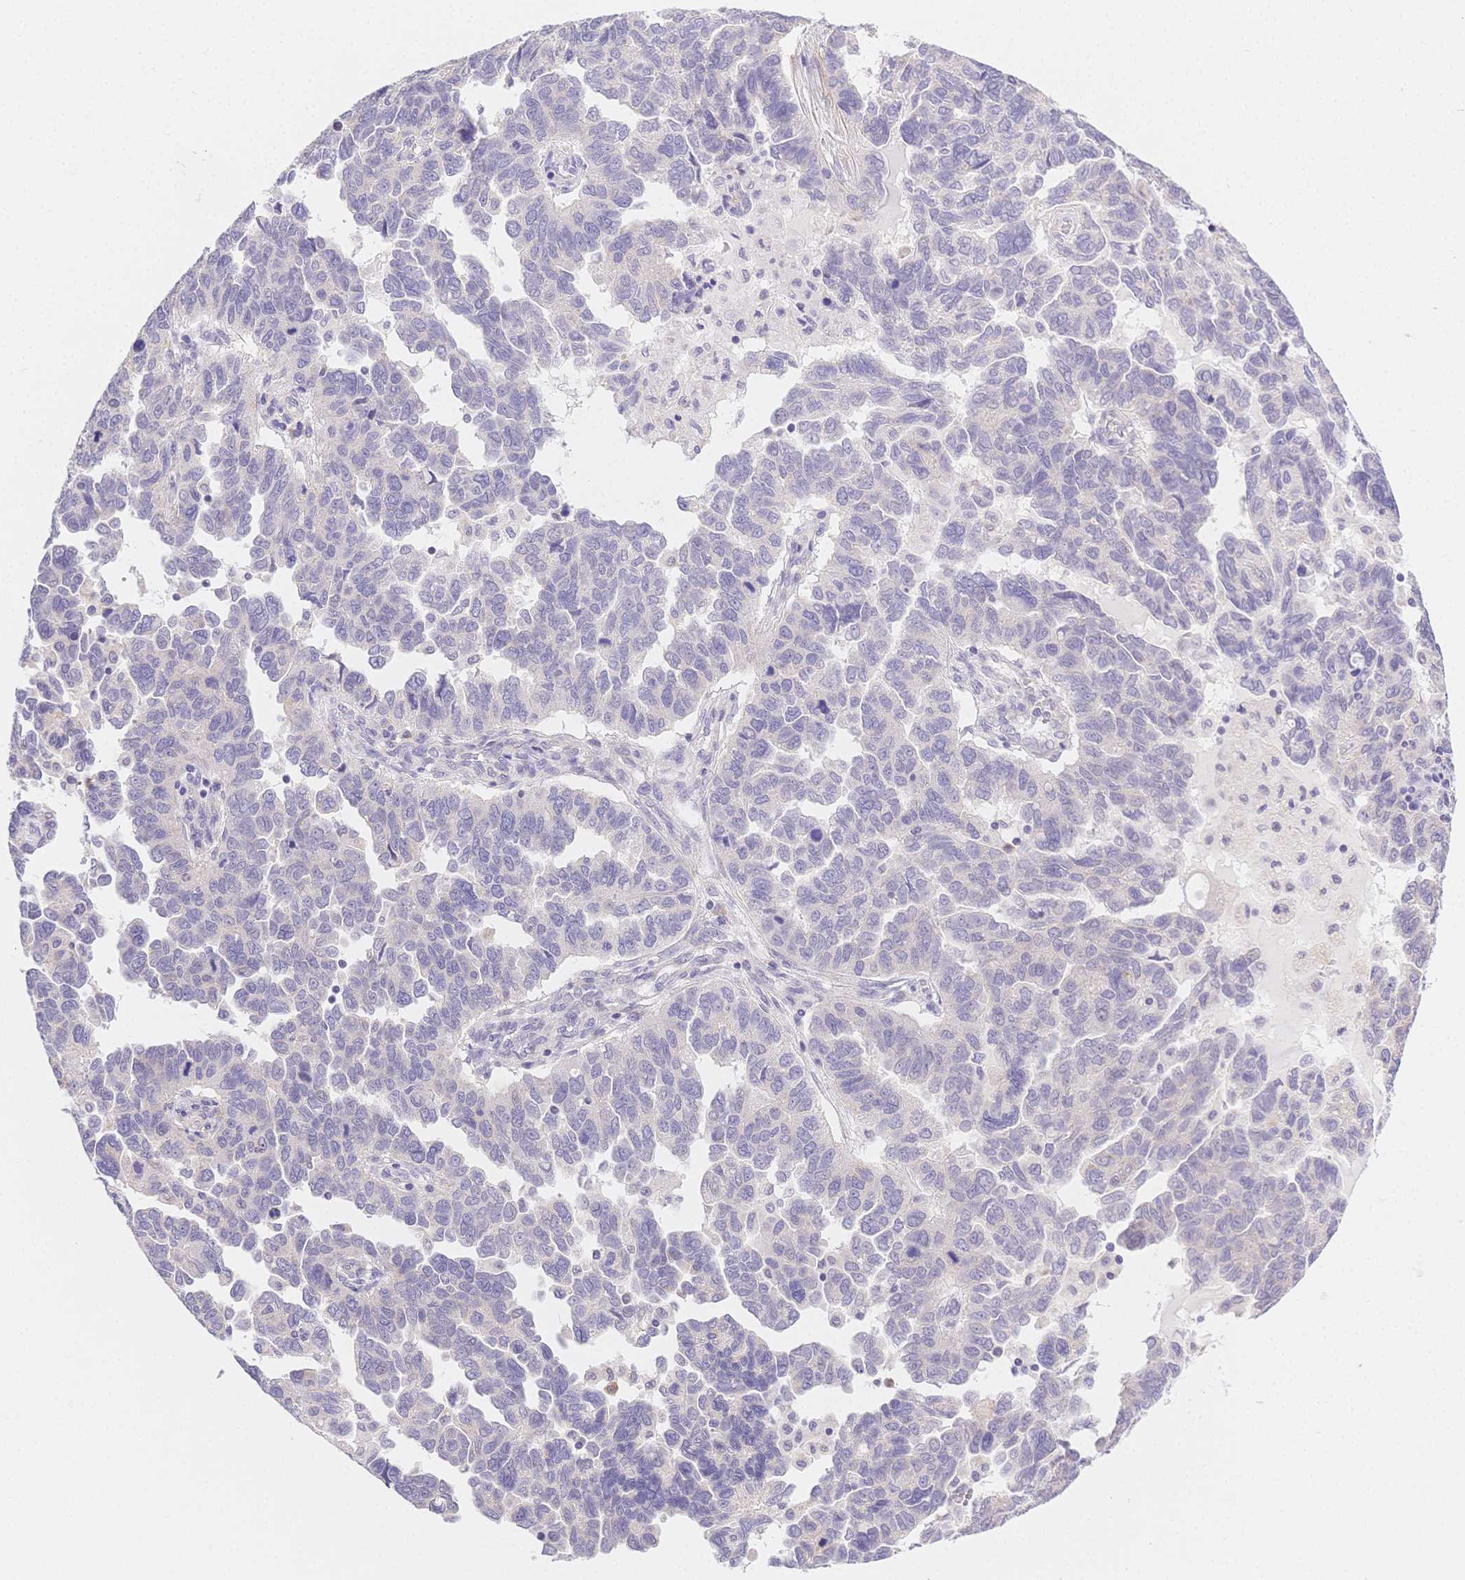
{"staining": {"intensity": "negative", "quantity": "none", "location": "none"}, "tissue": "ovarian cancer", "cell_type": "Tumor cells", "image_type": "cancer", "snomed": [{"axis": "morphology", "description": "Cystadenocarcinoma, serous, NOS"}, {"axis": "topography", "description": "Ovary"}], "caption": "An immunohistochemistry (IHC) histopathology image of ovarian serous cystadenocarcinoma is shown. There is no staining in tumor cells of ovarian serous cystadenocarcinoma. (DAB immunohistochemistry (IHC), high magnification).", "gene": "CSN1S1", "patient": {"sex": "female", "age": 64}}